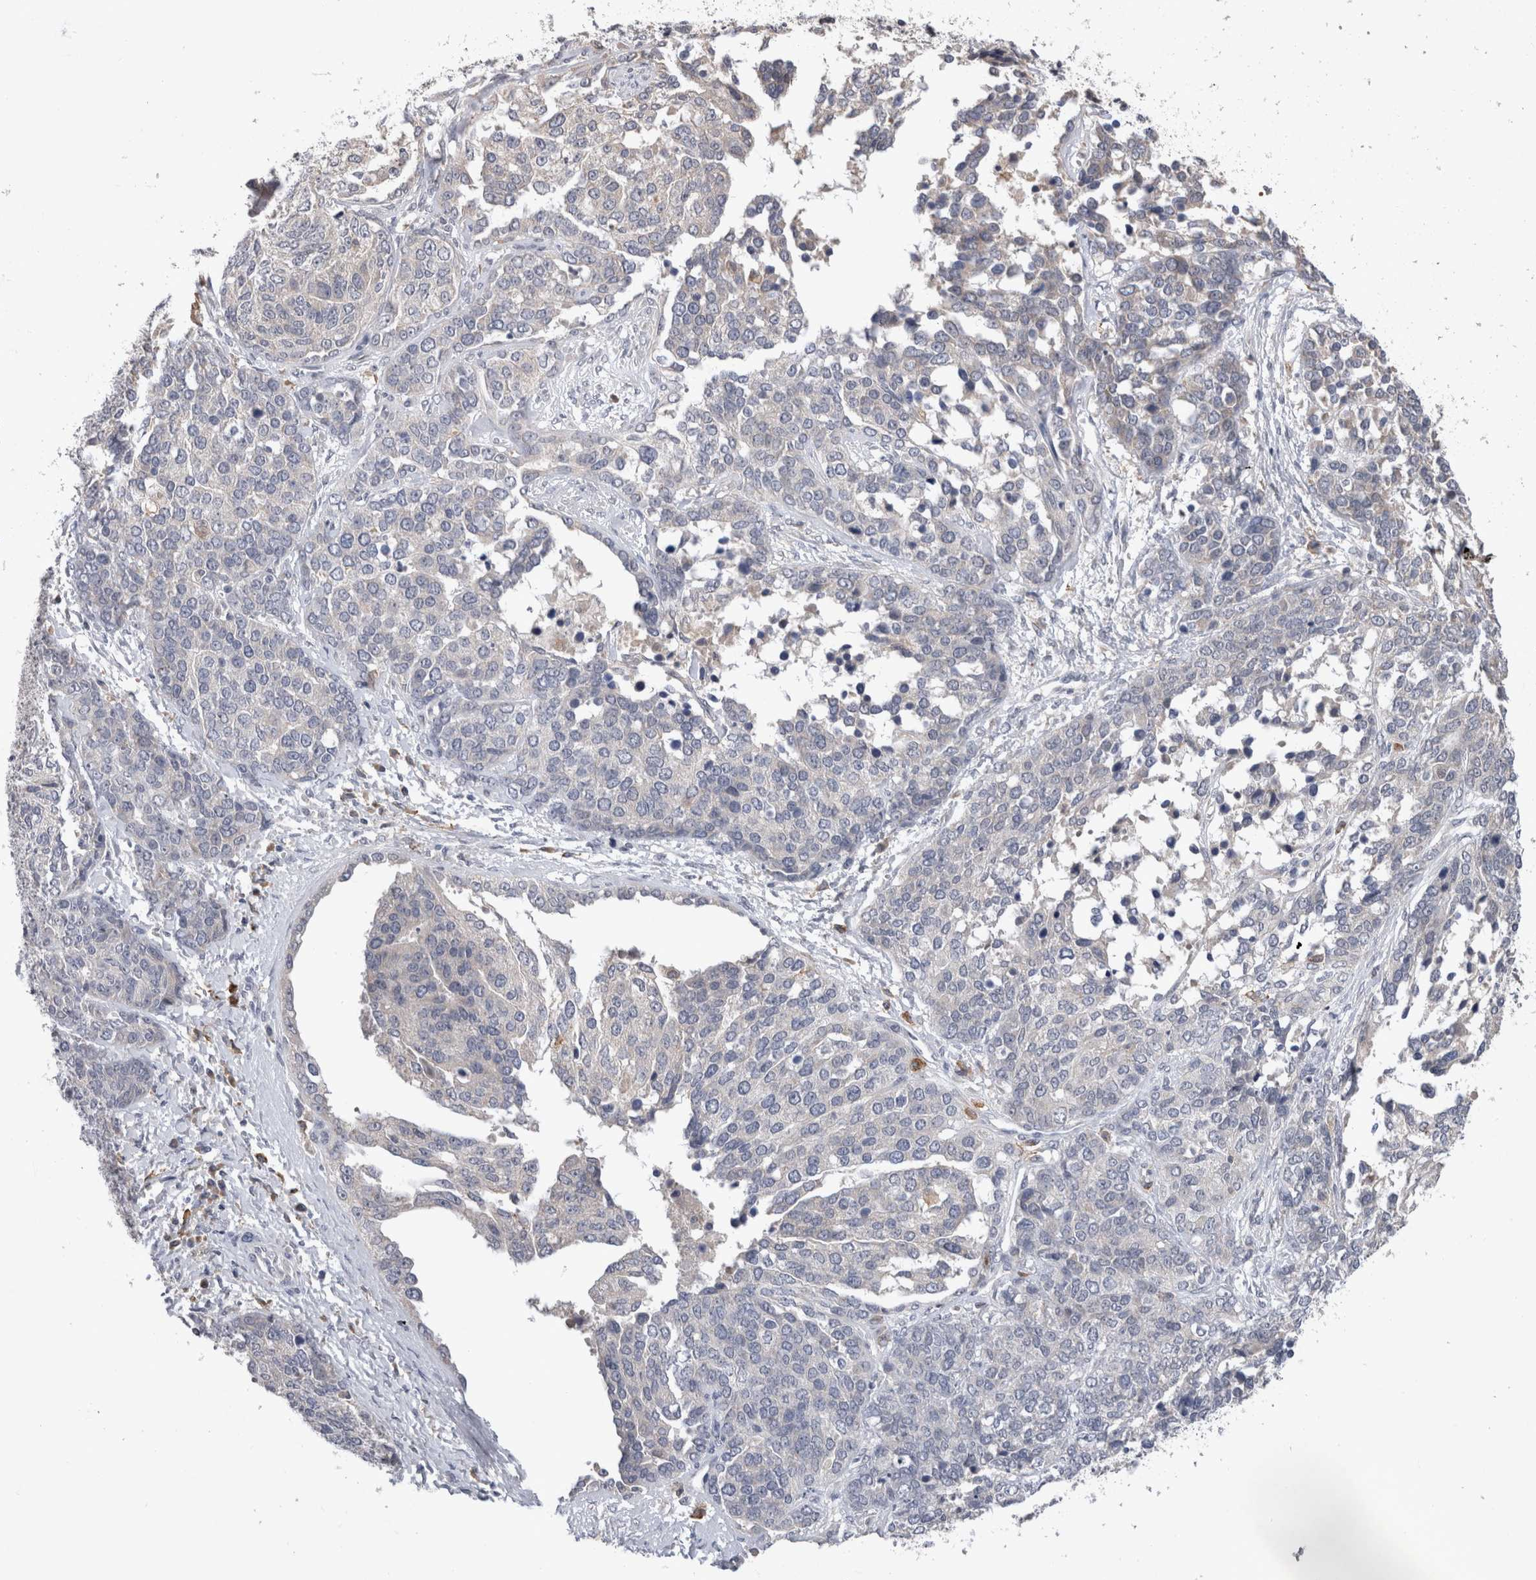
{"staining": {"intensity": "negative", "quantity": "none", "location": "none"}, "tissue": "ovarian cancer", "cell_type": "Tumor cells", "image_type": "cancer", "snomed": [{"axis": "morphology", "description": "Cystadenocarcinoma, serous, NOS"}, {"axis": "topography", "description": "Ovary"}], "caption": "Protein analysis of ovarian cancer (serous cystadenocarcinoma) displays no significant positivity in tumor cells.", "gene": "VSIG4", "patient": {"sex": "female", "age": 44}}